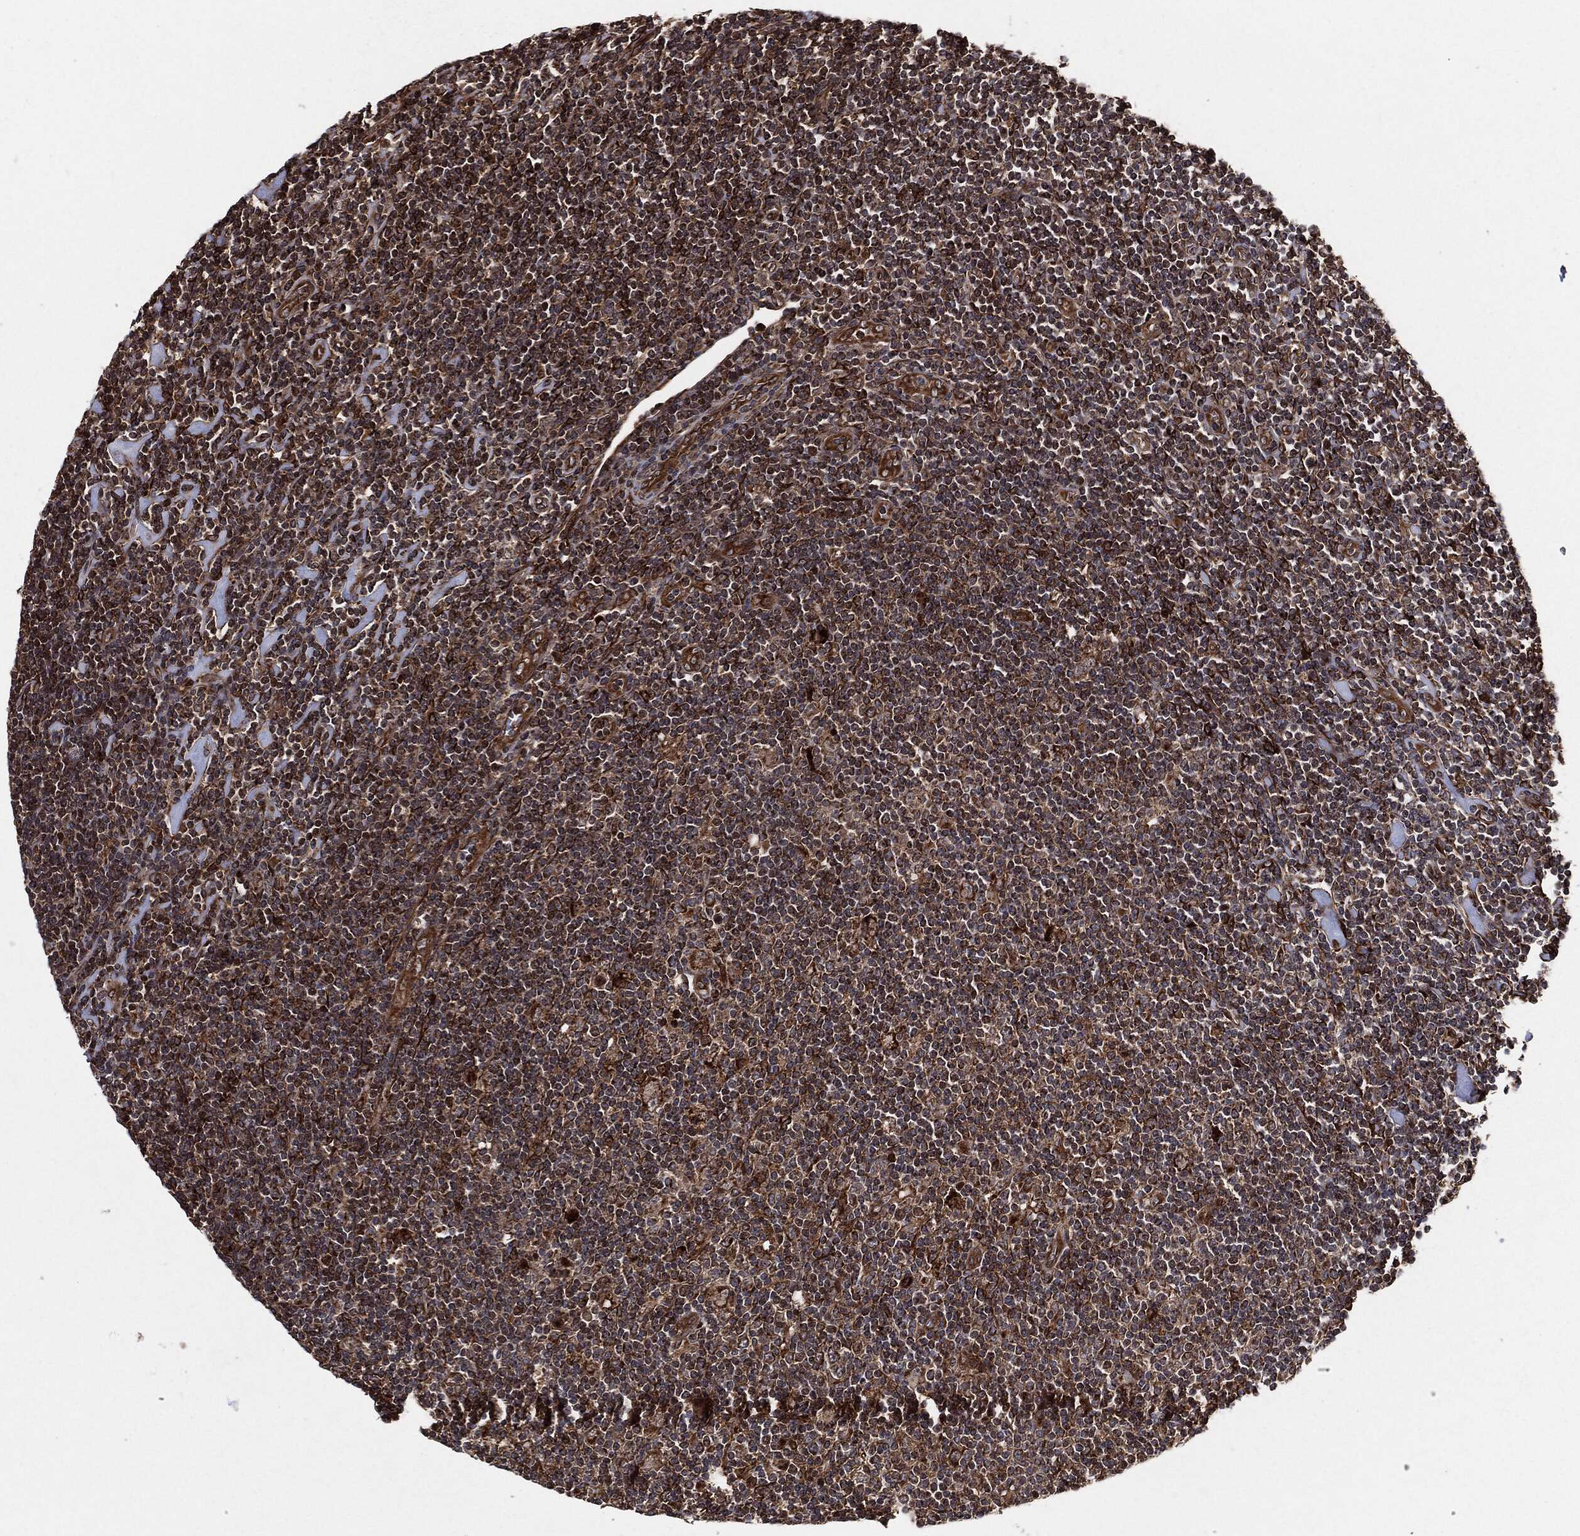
{"staining": {"intensity": "moderate", "quantity": "<25%", "location": "cytoplasmic/membranous"}, "tissue": "lymphoma", "cell_type": "Tumor cells", "image_type": "cancer", "snomed": [{"axis": "morphology", "description": "Hodgkin's disease, NOS"}, {"axis": "topography", "description": "Lymph node"}], "caption": "This is a histology image of IHC staining of Hodgkin's disease, which shows moderate expression in the cytoplasmic/membranous of tumor cells.", "gene": "BCAR1", "patient": {"sex": "male", "age": 40}}